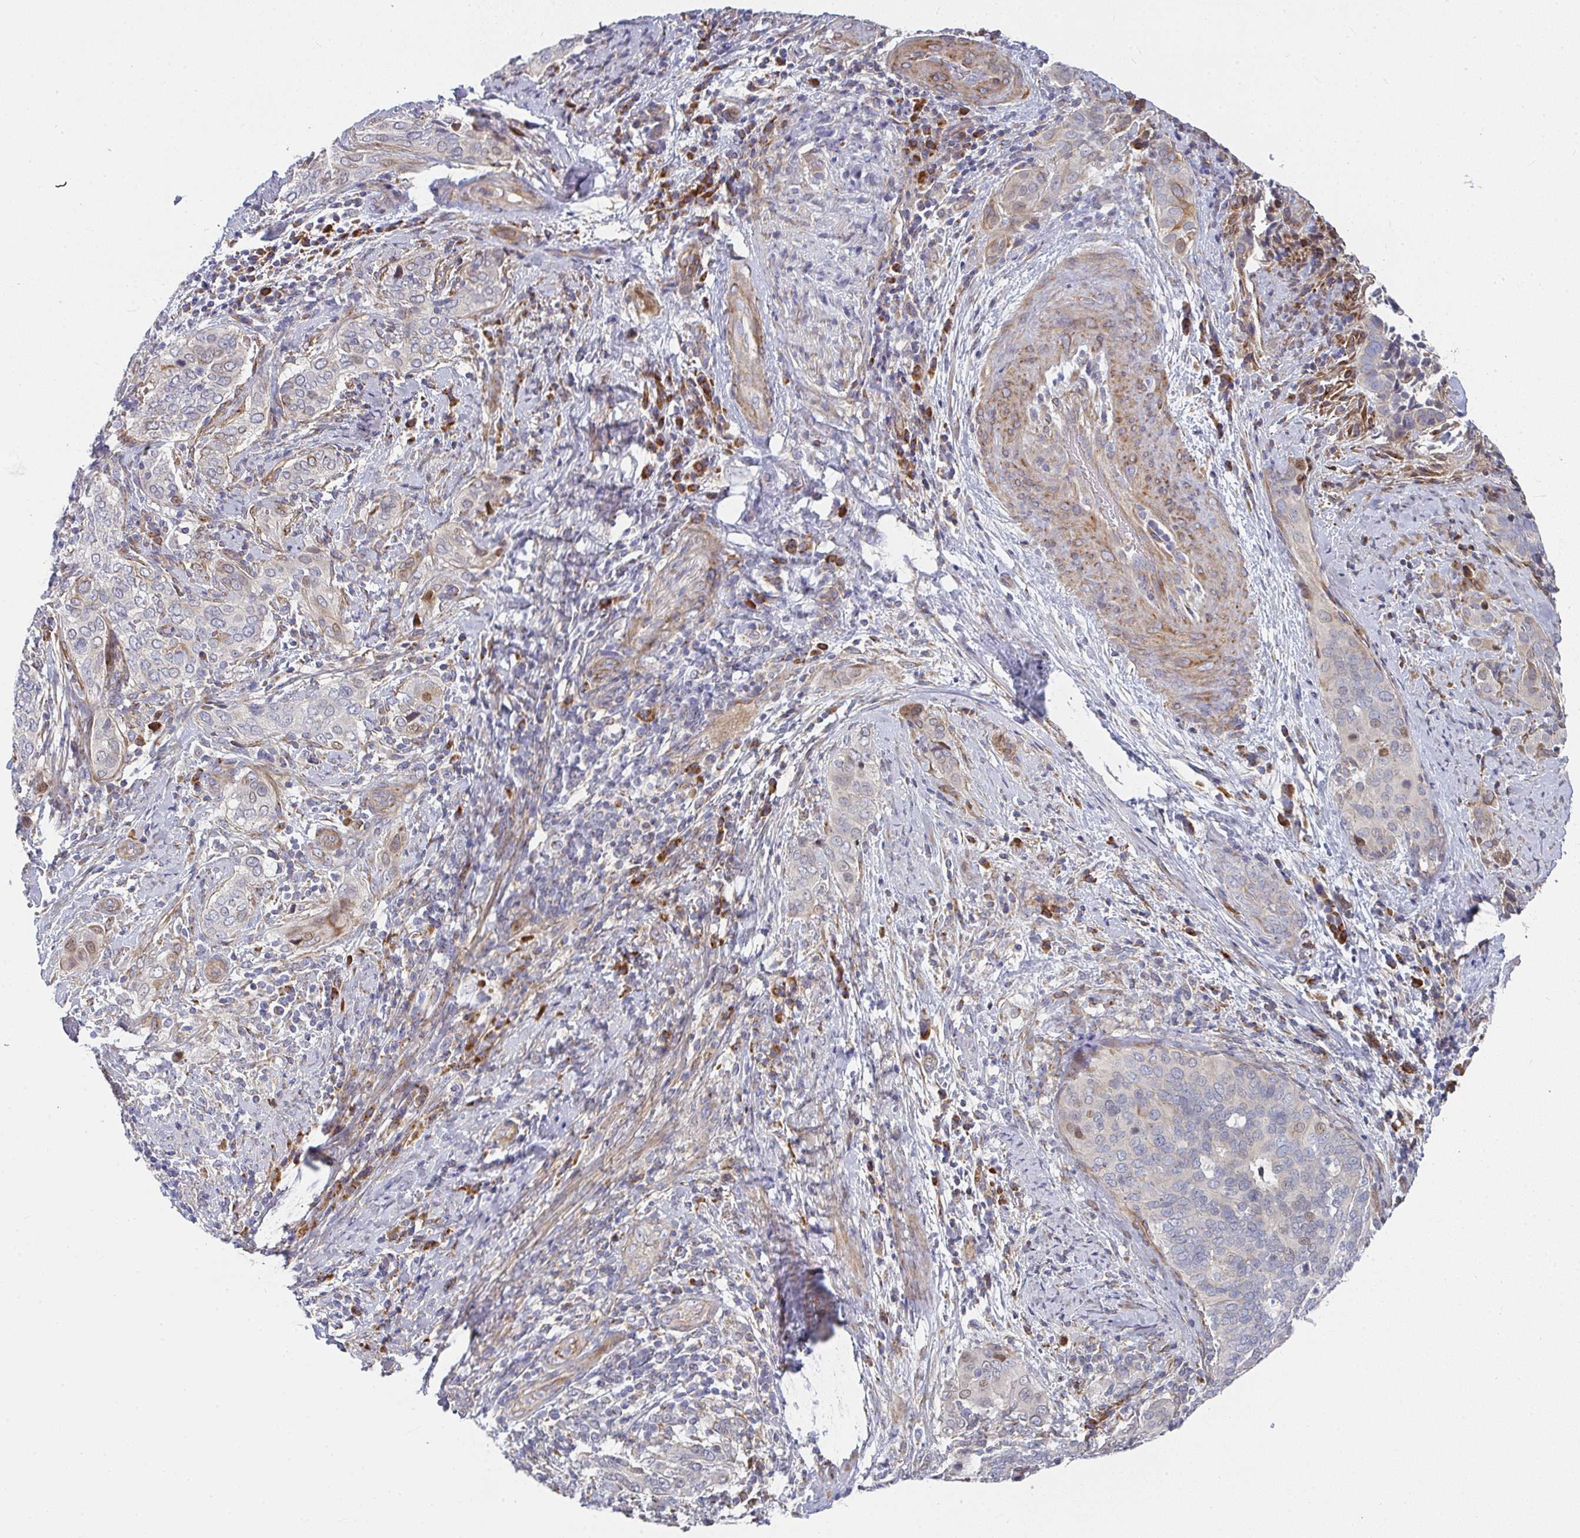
{"staining": {"intensity": "moderate", "quantity": "<25%", "location": "cytoplasmic/membranous,nuclear"}, "tissue": "cervical cancer", "cell_type": "Tumor cells", "image_type": "cancer", "snomed": [{"axis": "morphology", "description": "Squamous cell carcinoma, NOS"}, {"axis": "topography", "description": "Cervix"}], "caption": "There is low levels of moderate cytoplasmic/membranous and nuclear positivity in tumor cells of cervical cancer (squamous cell carcinoma), as demonstrated by immunohistochemical staining (brown color).", "gene": "RHEBL1", "patient": {"sex": "female", "age": 38}}